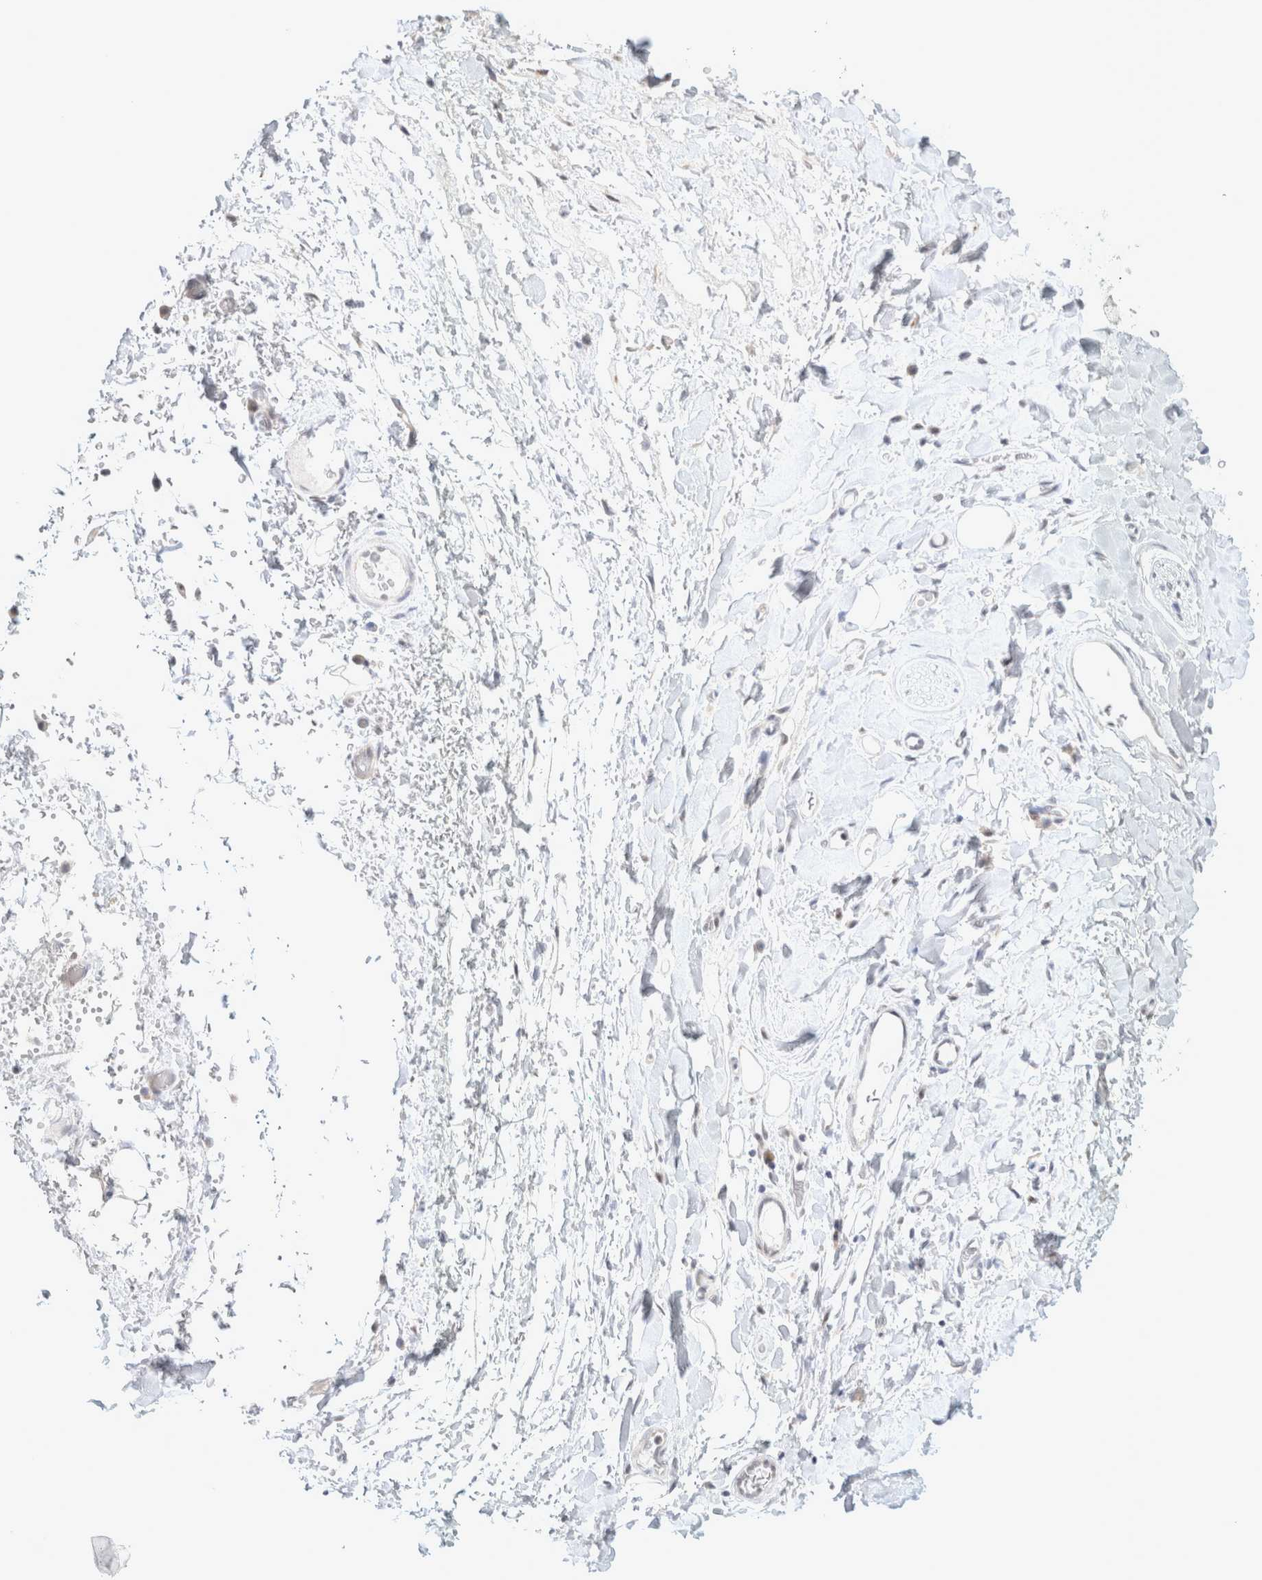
{"staining": {"intensity": "negative", "quantity": "none", "location": "none"}, "tissue": "adipose tissue", "cell_type": "Adipocytes", "image_type": "normal", "snomed": [{"axis": "morphology", "description": "Normal tissue, NOS"}, {"axis": "morphology", "description": "Adenocarcinoma, NOS"}, {"axis": "topography", "description": "Esophagus"}], "caption": "Benign adipose tissue was stained to show a protein in brown. There is no significant staining in adipocytes.", "gene": "TRMT12", "patient": {"sex": "male", "age": 62}}